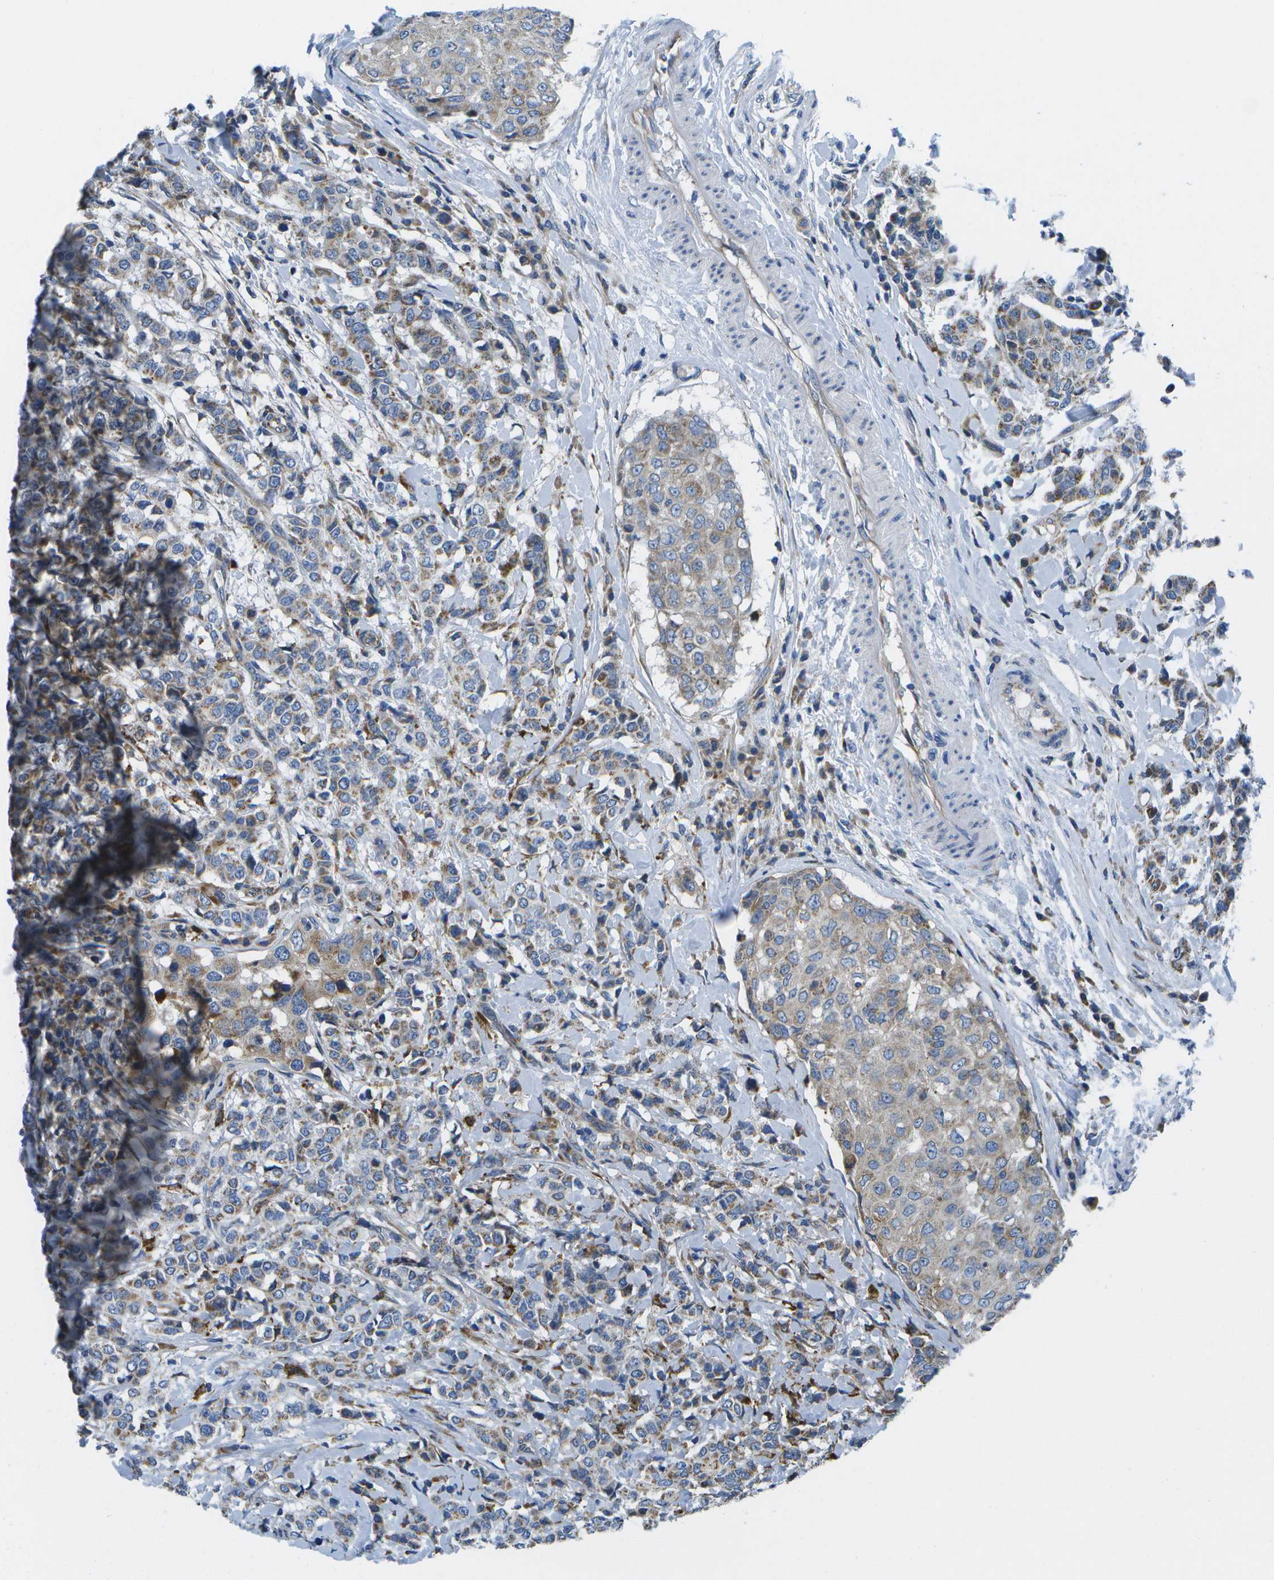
{"staining": {"intensity": "weak", "quantity": "25%-75%", "location": "cytoplasmic/membranous"}, "tissue": "breast cancer", "cell_type": "Tumor cells", "image_type": "cancer", "snomed": [{"axis": "morphology", "description": "Duct carcinoma"}, {"axis": "topography", "description": "Breast"}], "caption": "Infiltrating ductal carcinoma (breast) tissue displays weak cytoplasmic/membranous staining in about 25%-75% of tumor cells, visualized by immunohistochemistry. (Stains: DAB (3,3'-diaminobenzidine) in brown, nuclei in blue, Microscopy: brightfield microscopy at high magnification).", "gene": "GDF5", "patient": {"sex": "female", "age": 27}}